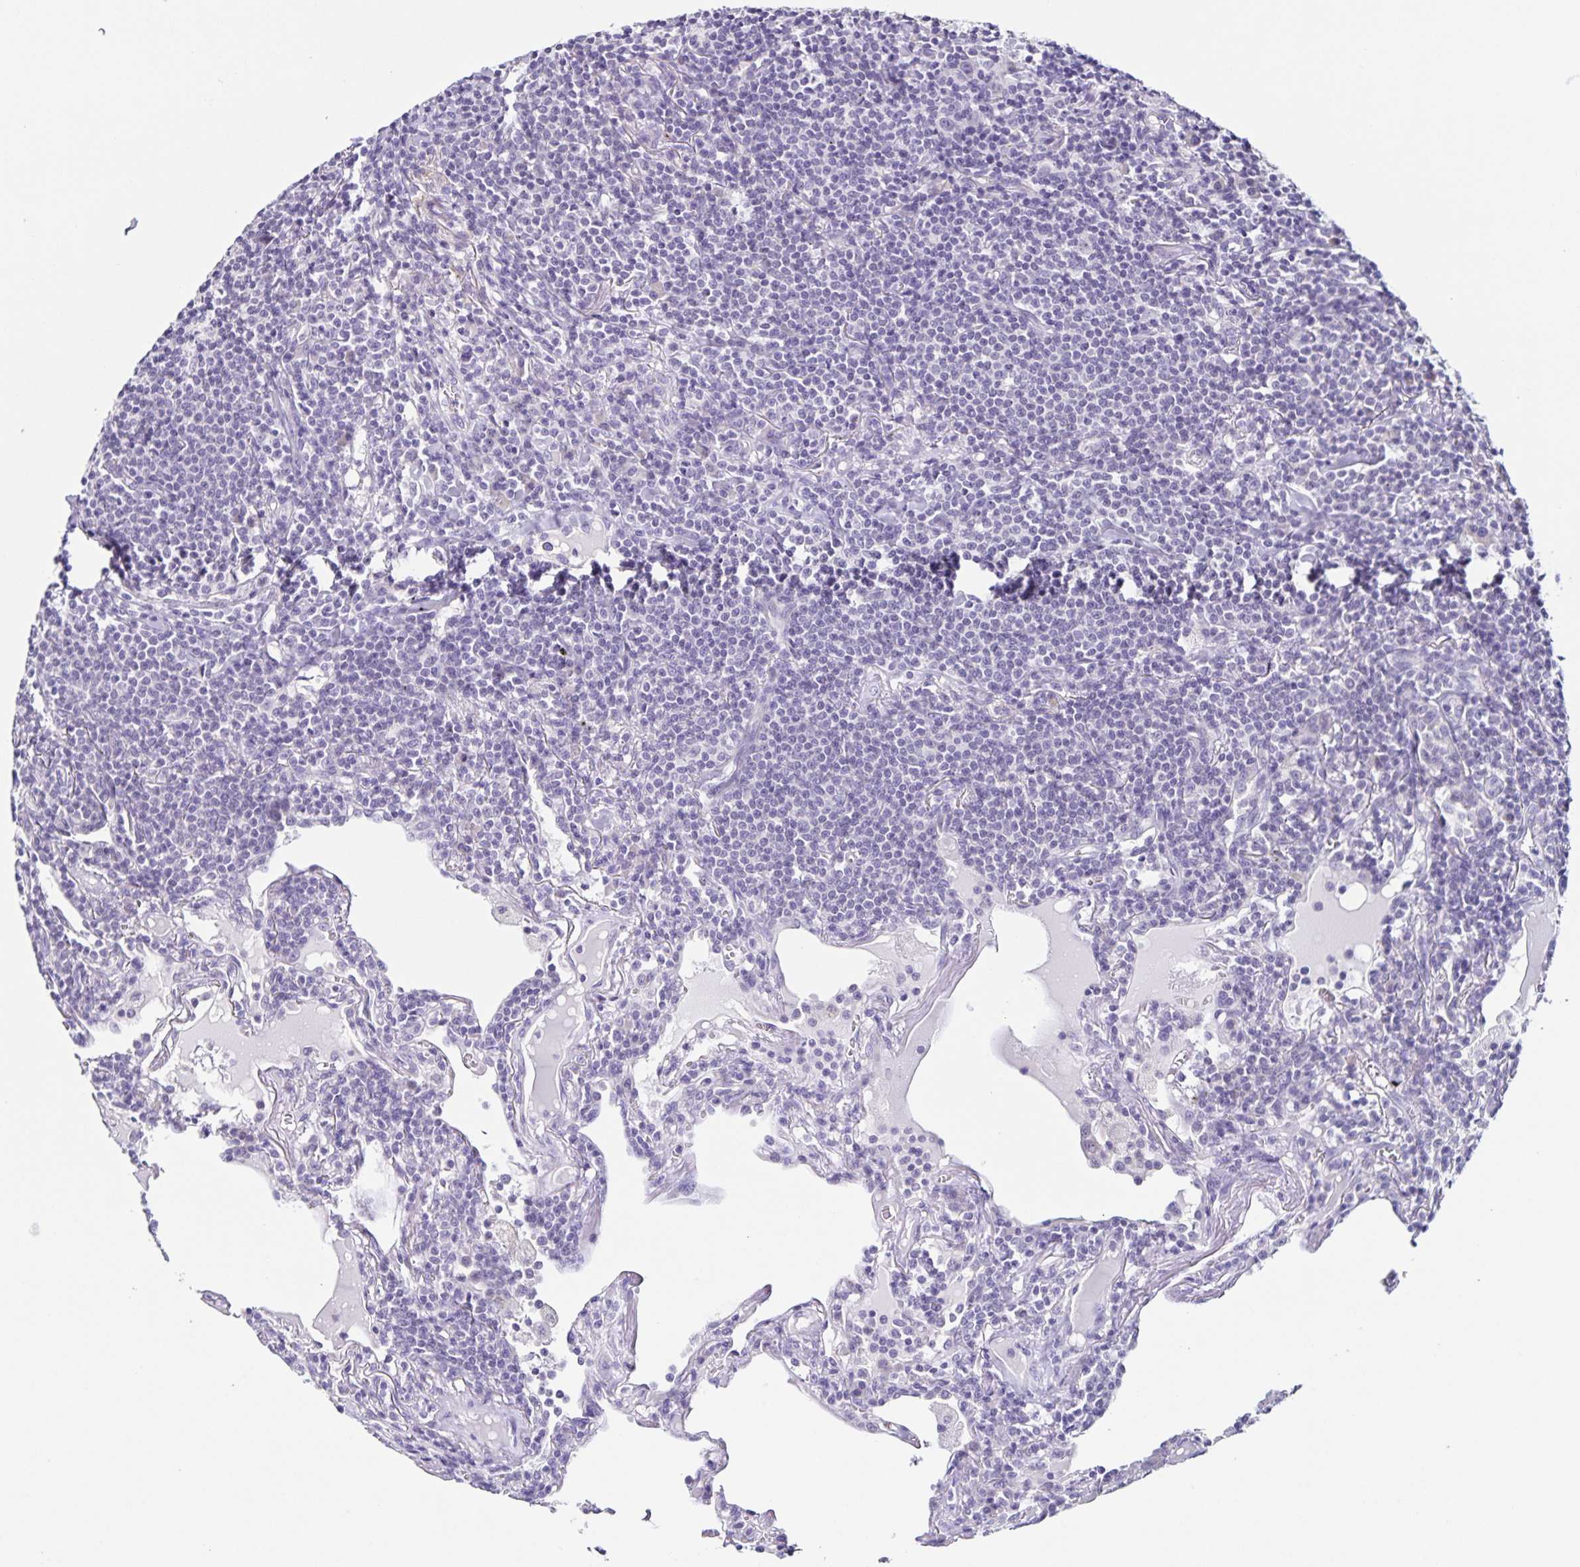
{"staining": {"intensity": "negative", "quantity": "none", "location": "none"}, "tissue": "lymphoma", "cell_type": "Tumor cells", "image_type": "cancer", "snomed": [{"axis": "morphology", "description": "Malignant lymphoma, non-Hodgkin's type, Low grade"}, {"axis": "topography", "description": "Lung"}], "caption": "High power microscopy photomicrograph of an immunohistochemistry image of lymphoma, revealing no significant positivity in tumor cells. Brightfield microscopy of immunohistochemistry (IHC) stained with DAB (3,3'-diaminobenzidine) (brown) and hematoxylin (blue), captured at high magnification.", "gene": "SLC12A3", "patient": {"sex": "female", "age": 71}}